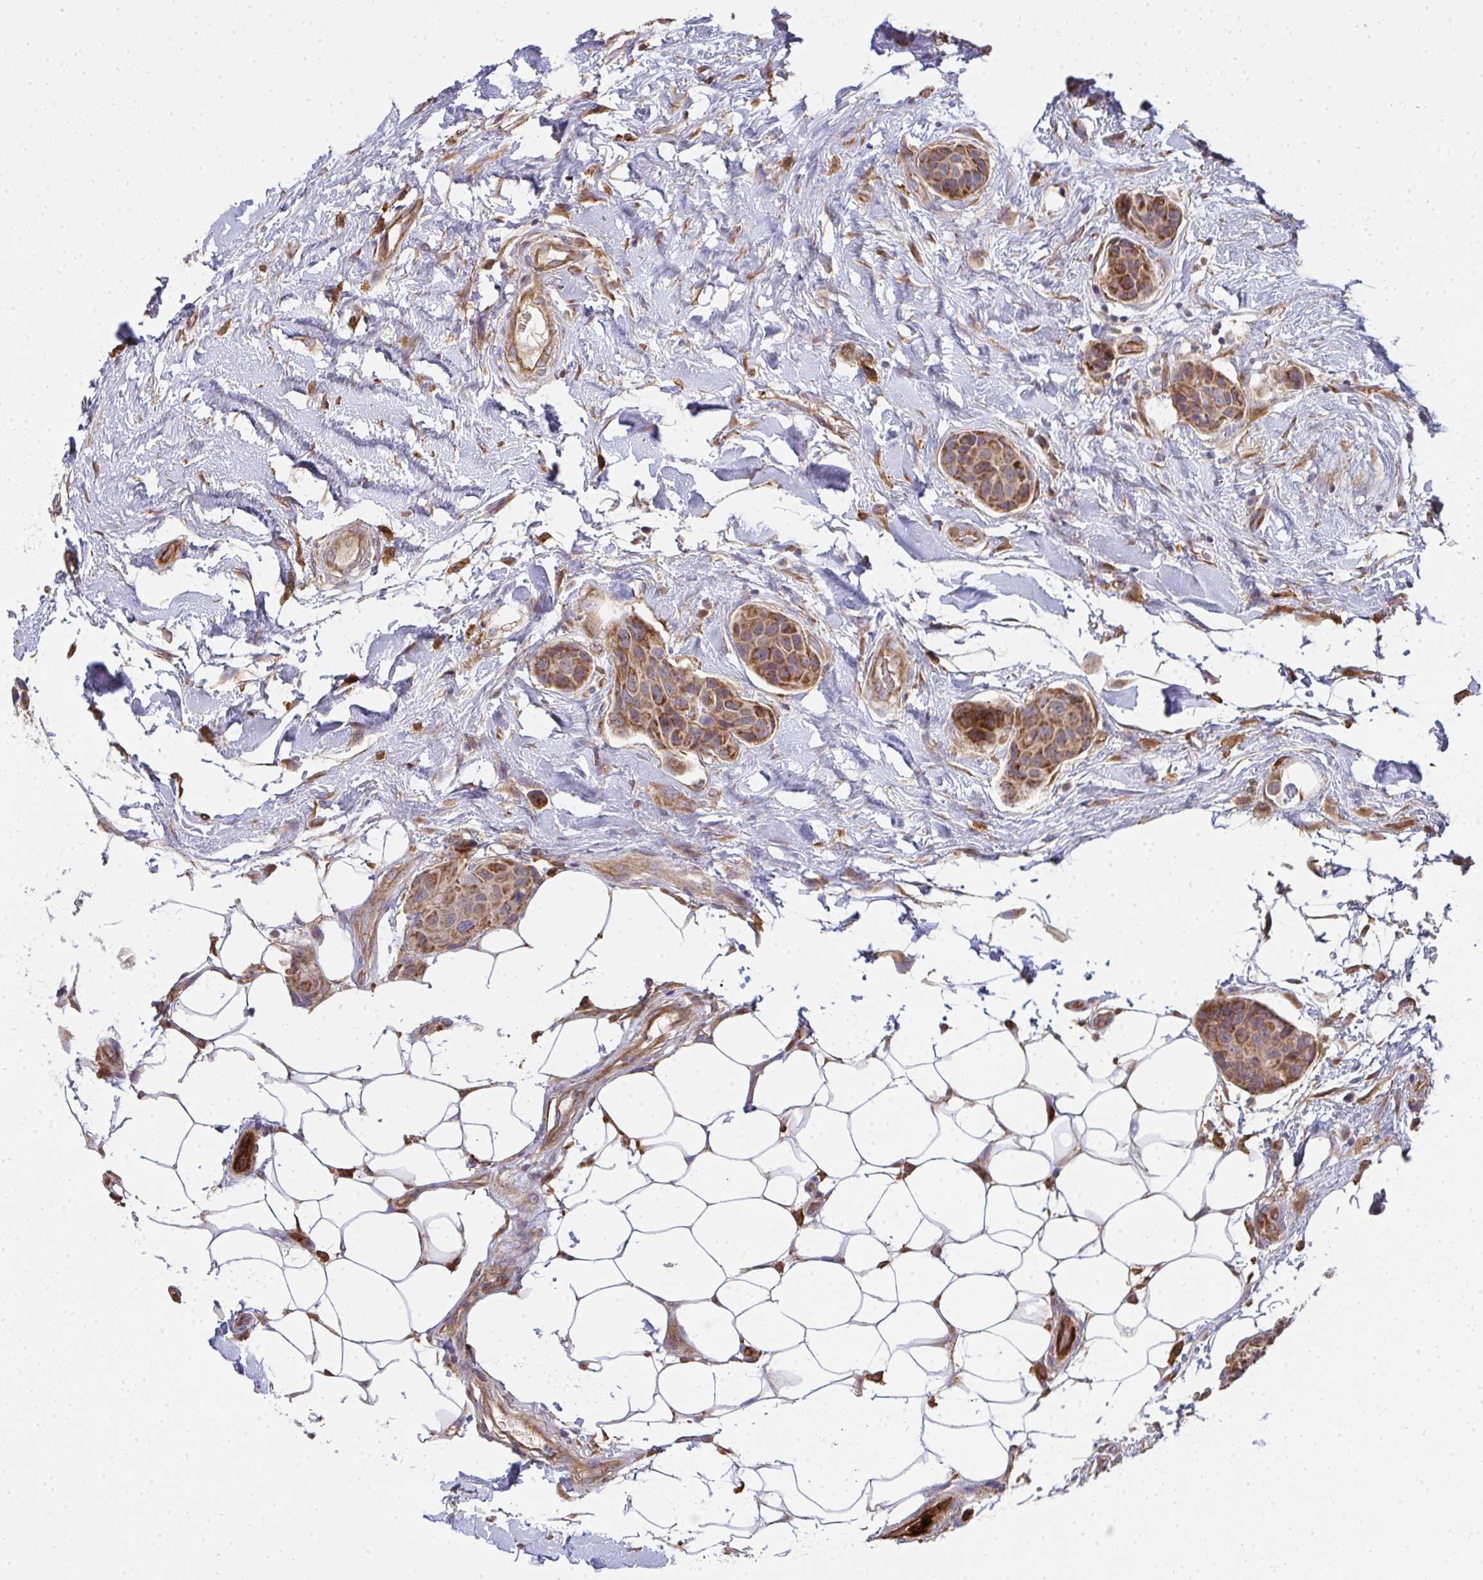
{"staining": {"intensity": "moderate", "quantity": ">75%", "location": "cytoplasmic/membranous"}, "tissue": "breast cancer", "cell_type": "Tumor cells", "image_type": "cancer", "snomed": [{"axis": "morphology", "description": "Duct carcinoma"}, {"axis": "topography", "description": "Breast"}, {"axis": "topography", "description": "Lymph node"}], "caption": "Breast infiltrating ductal carcinoma stained with immunohistochemistry (IHC) displays moderate cytoplasmic/membranous expression in about >75% of tumor cells. (Stains: DAB in brown, nuclei in blue, Microscopy: brightfield microscopy at high magnification).", "gene": "B4GALT6", "patient": {"sex": "female", "age": 80}}